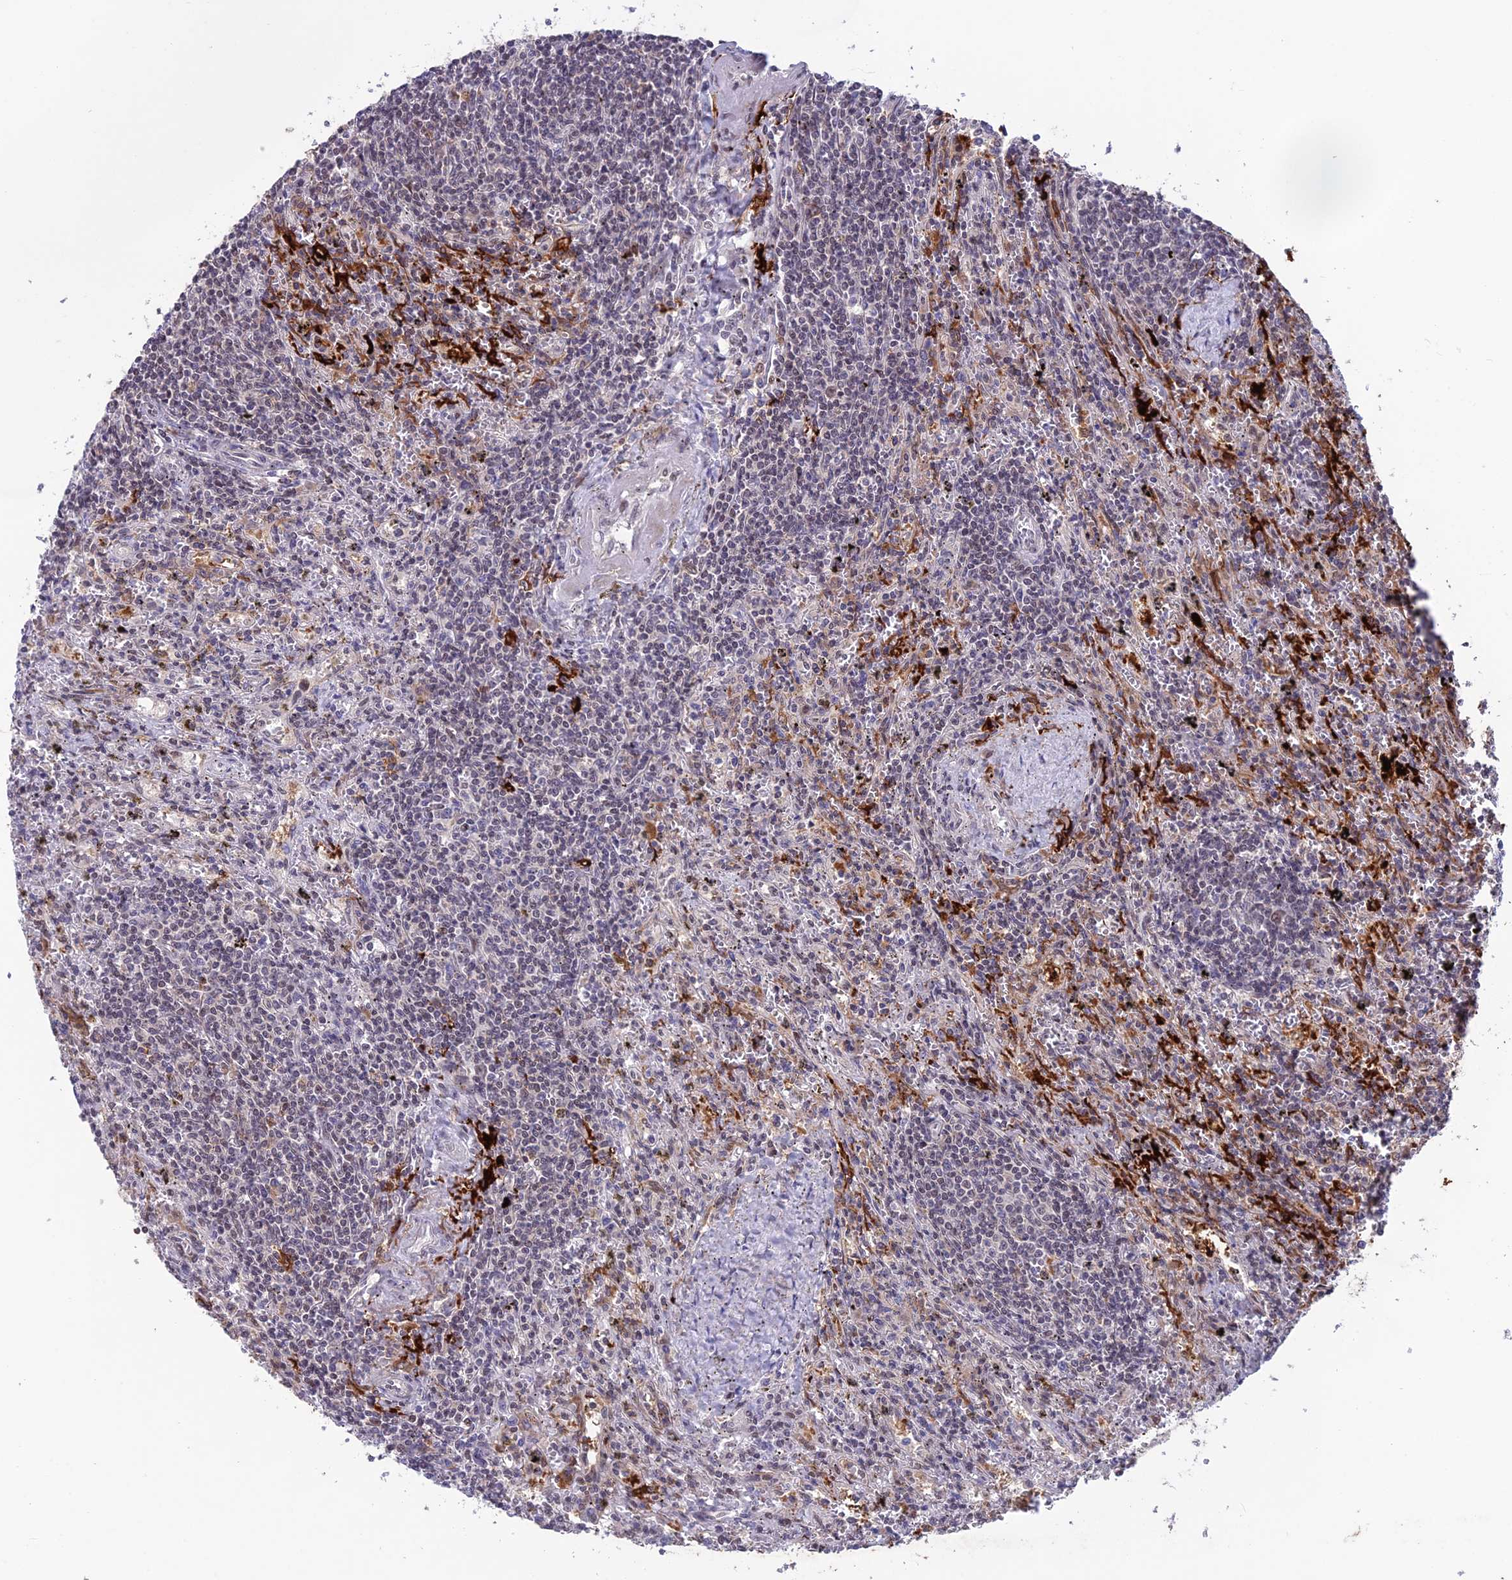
{"staining": {"intensity": "negative", "quantity": "none", "location": "none"}, "tissue": "lymphoma", "cell_type": "Tumor cells", "image_type": "cancer", "snomed": [{"axis": "morphology", "description": "Malignant lymphoma, non-Hodgkin's type, Low grade"}, {"axis": "topography", "description": "Spleen"}], "caption": "Immunohistochemistry photomicrograph of lymphoma stained for a protein (brown), which demonstrates no staining in tumor cells.", "gene": "MAST2", "patient": {"sex": "male", "age": 76}}